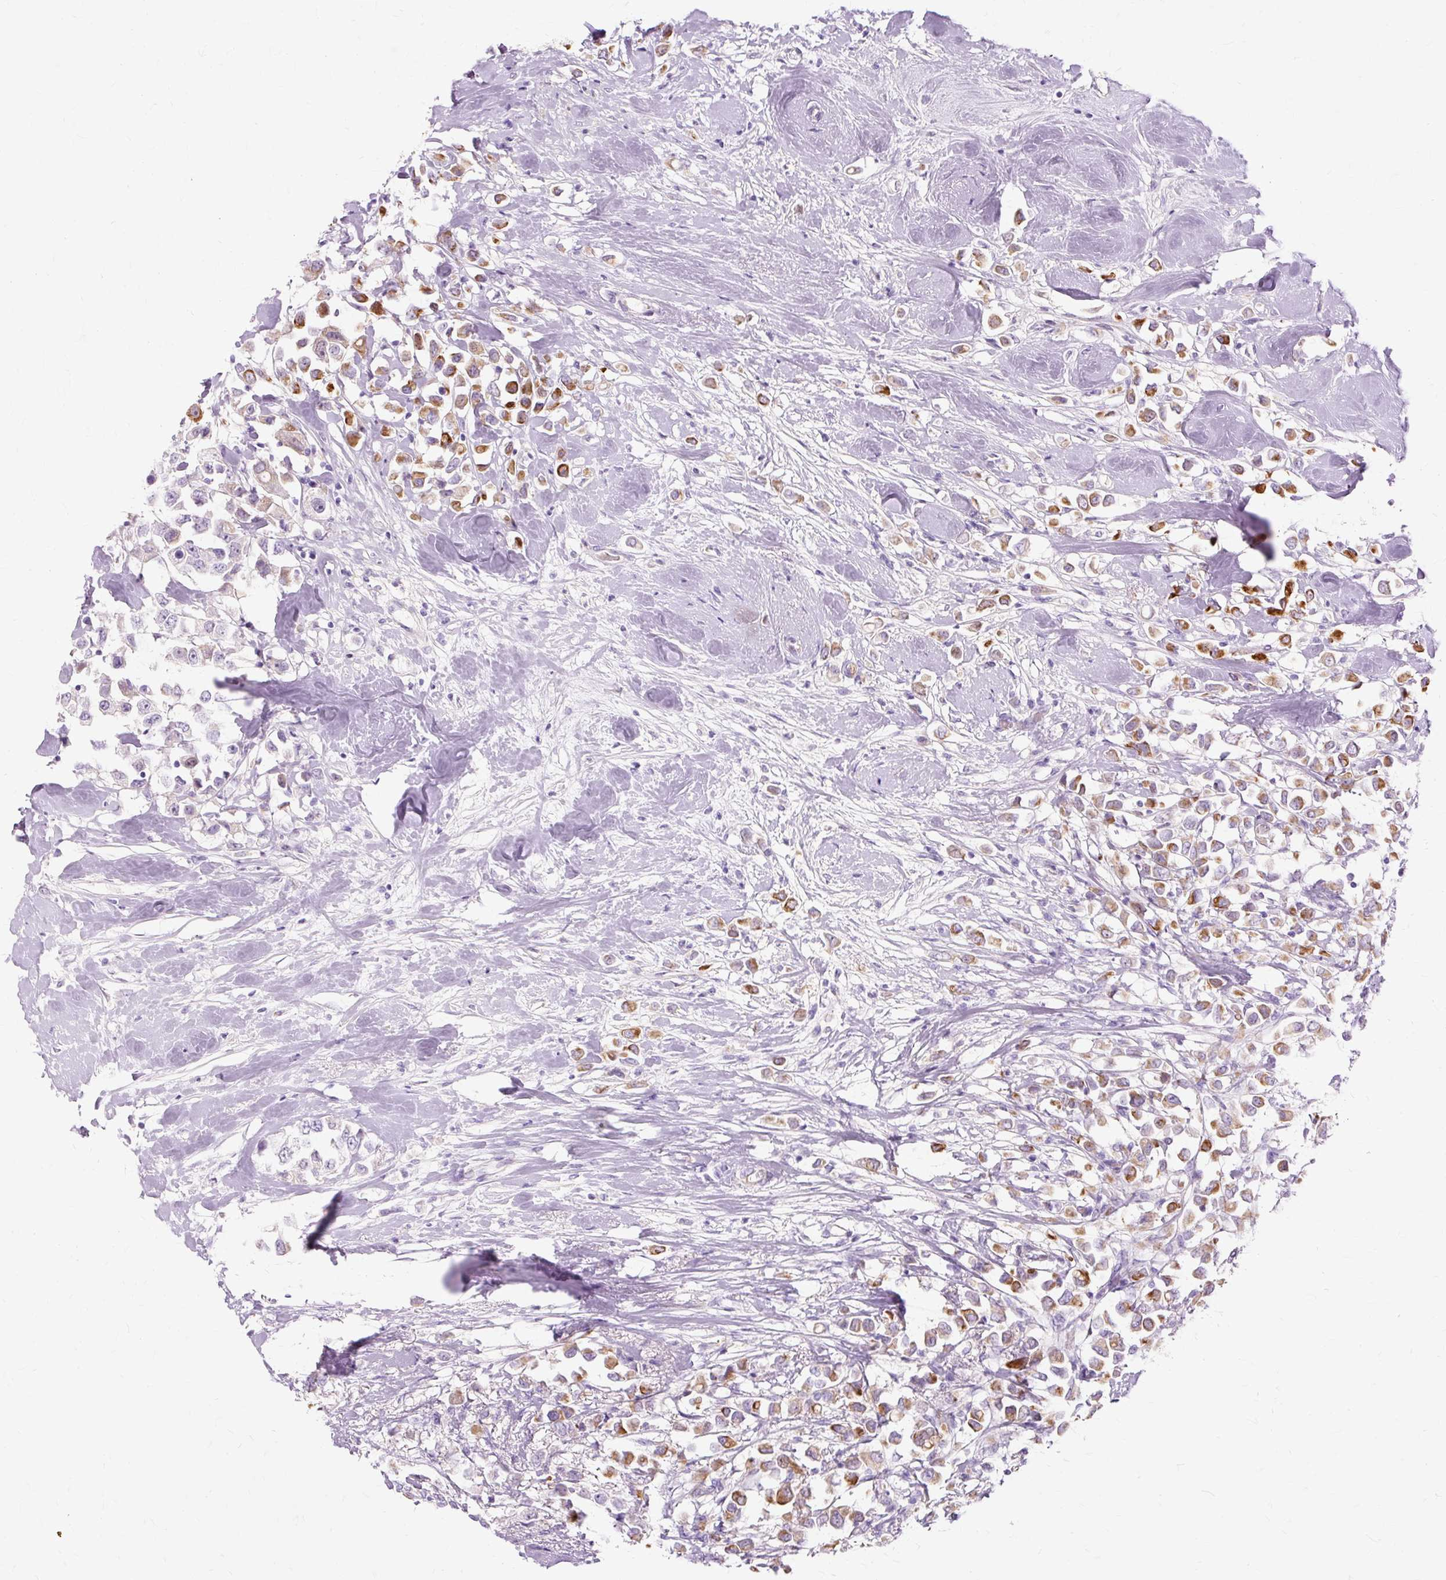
{"staining": {"intensity": "strong", "quantity": ">75%", "location": "cytoplasmic/membranous"}, "tissue": "breast cancer", "cell_type": "Tumor cells", "image_type": "cancer", "snomed": [{"axis": "morphology", "description": "Duct carcinoma"}, {"axis": "topography", "description": "Breast"}], "caption": "Protein expression by immunohistochemistry displays strong cytoplasmic/membranous staining in about >75% of tumor cells in breast cancer (infiltrating ductal carcinoma).", "gene": "DCTN4", "patient": {"sex": "female", "age": 61}}